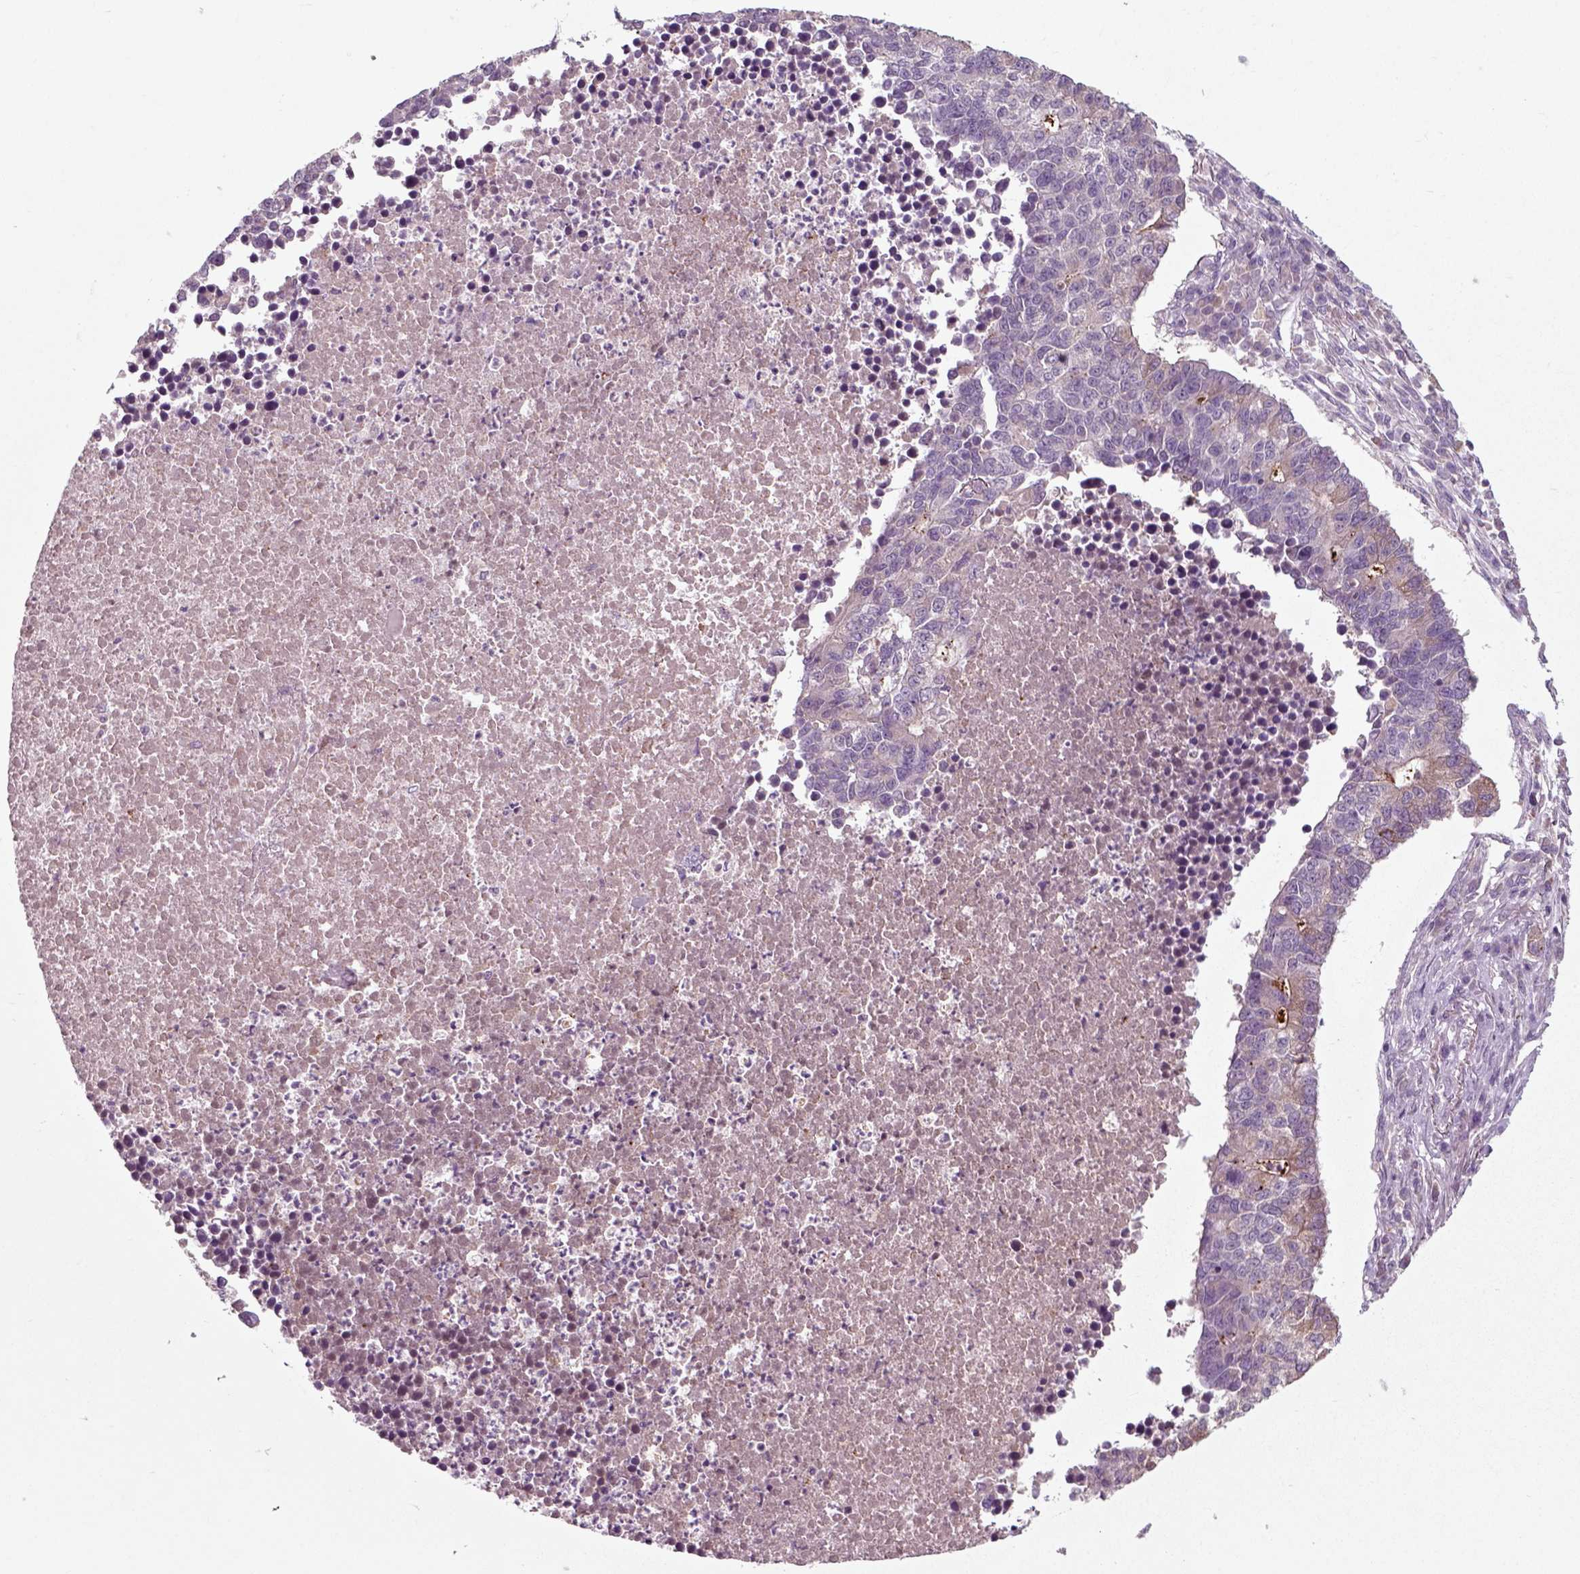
{"staining": {"intensity": "weak", "quantity": "<25%", "location": "cytoplasmic/membranous"}, "tissue": "lung cancer", "cell_type": "Tumor cells", "image_type": "cancer", "snomed": [{"axis": "morphology", "description": "Adenocarcinoma, NOS"}, {"axis": "topography", "description": "Lung"}], "caption": "There is no significant positivity in tumor cells of lung cancer.", "gene": "RND2", "patient": {"sex": "male", "age": 57}}